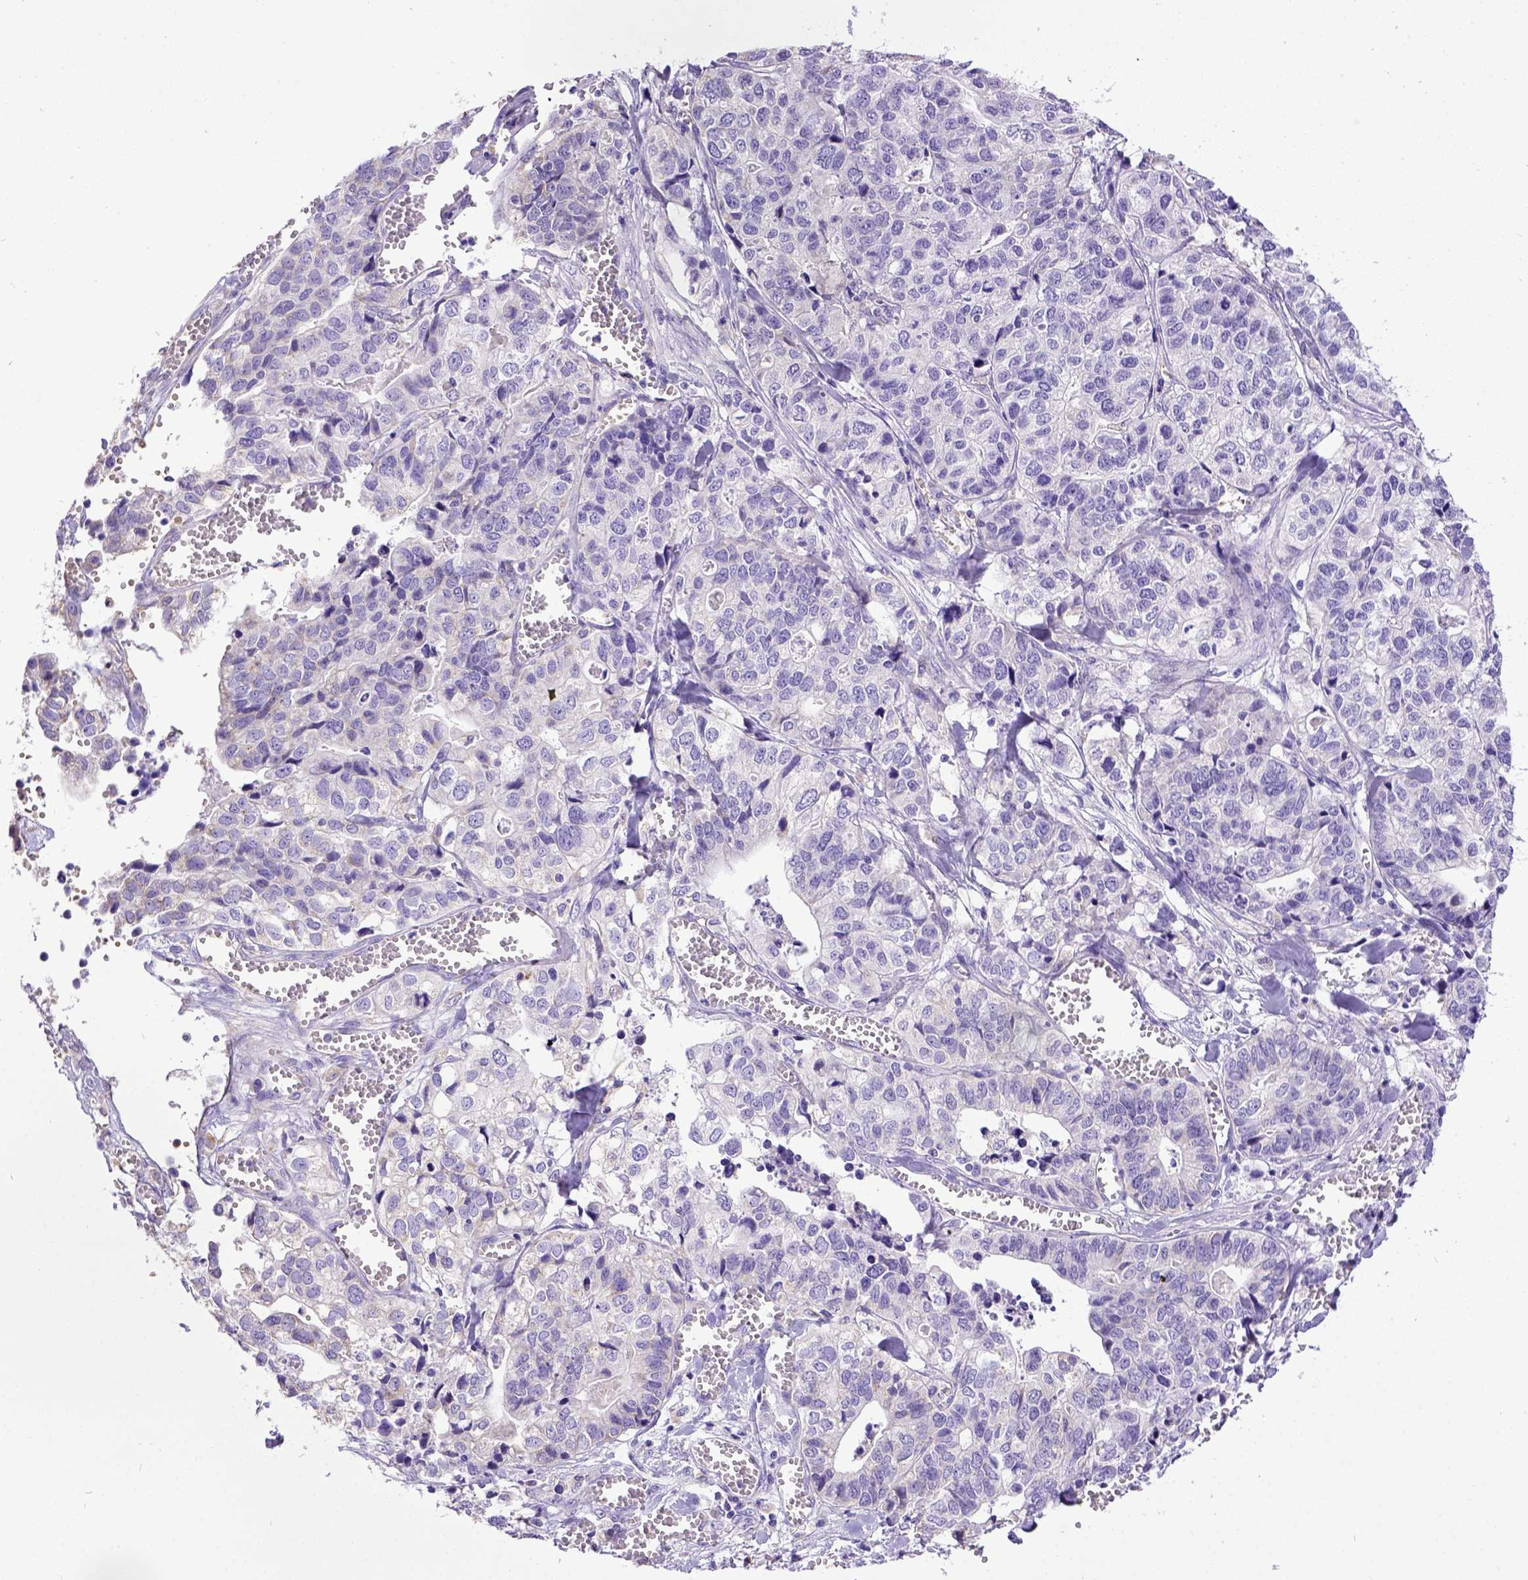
{"staining": {"intensity": "negative", "quantity": "none", "location": "none"}, "tissue": "stomach cancer", "cell_type": "Tumor cells", "image_type": "cancer", "snomed": [{"axis": "morphology", "description": "Adenocarcinoma, NOS"}, {"axis": "topography", "description": "Stomach, upper"}], "caption": "A high-resolution photomicrograph shows immunohistochemistry (IHC) staining of stomach adenocarcinoma, which exhibits no significant positivity in tumor cells.", "gene": "SPEF1", "patient": {"sex": "female", "age": 67}}